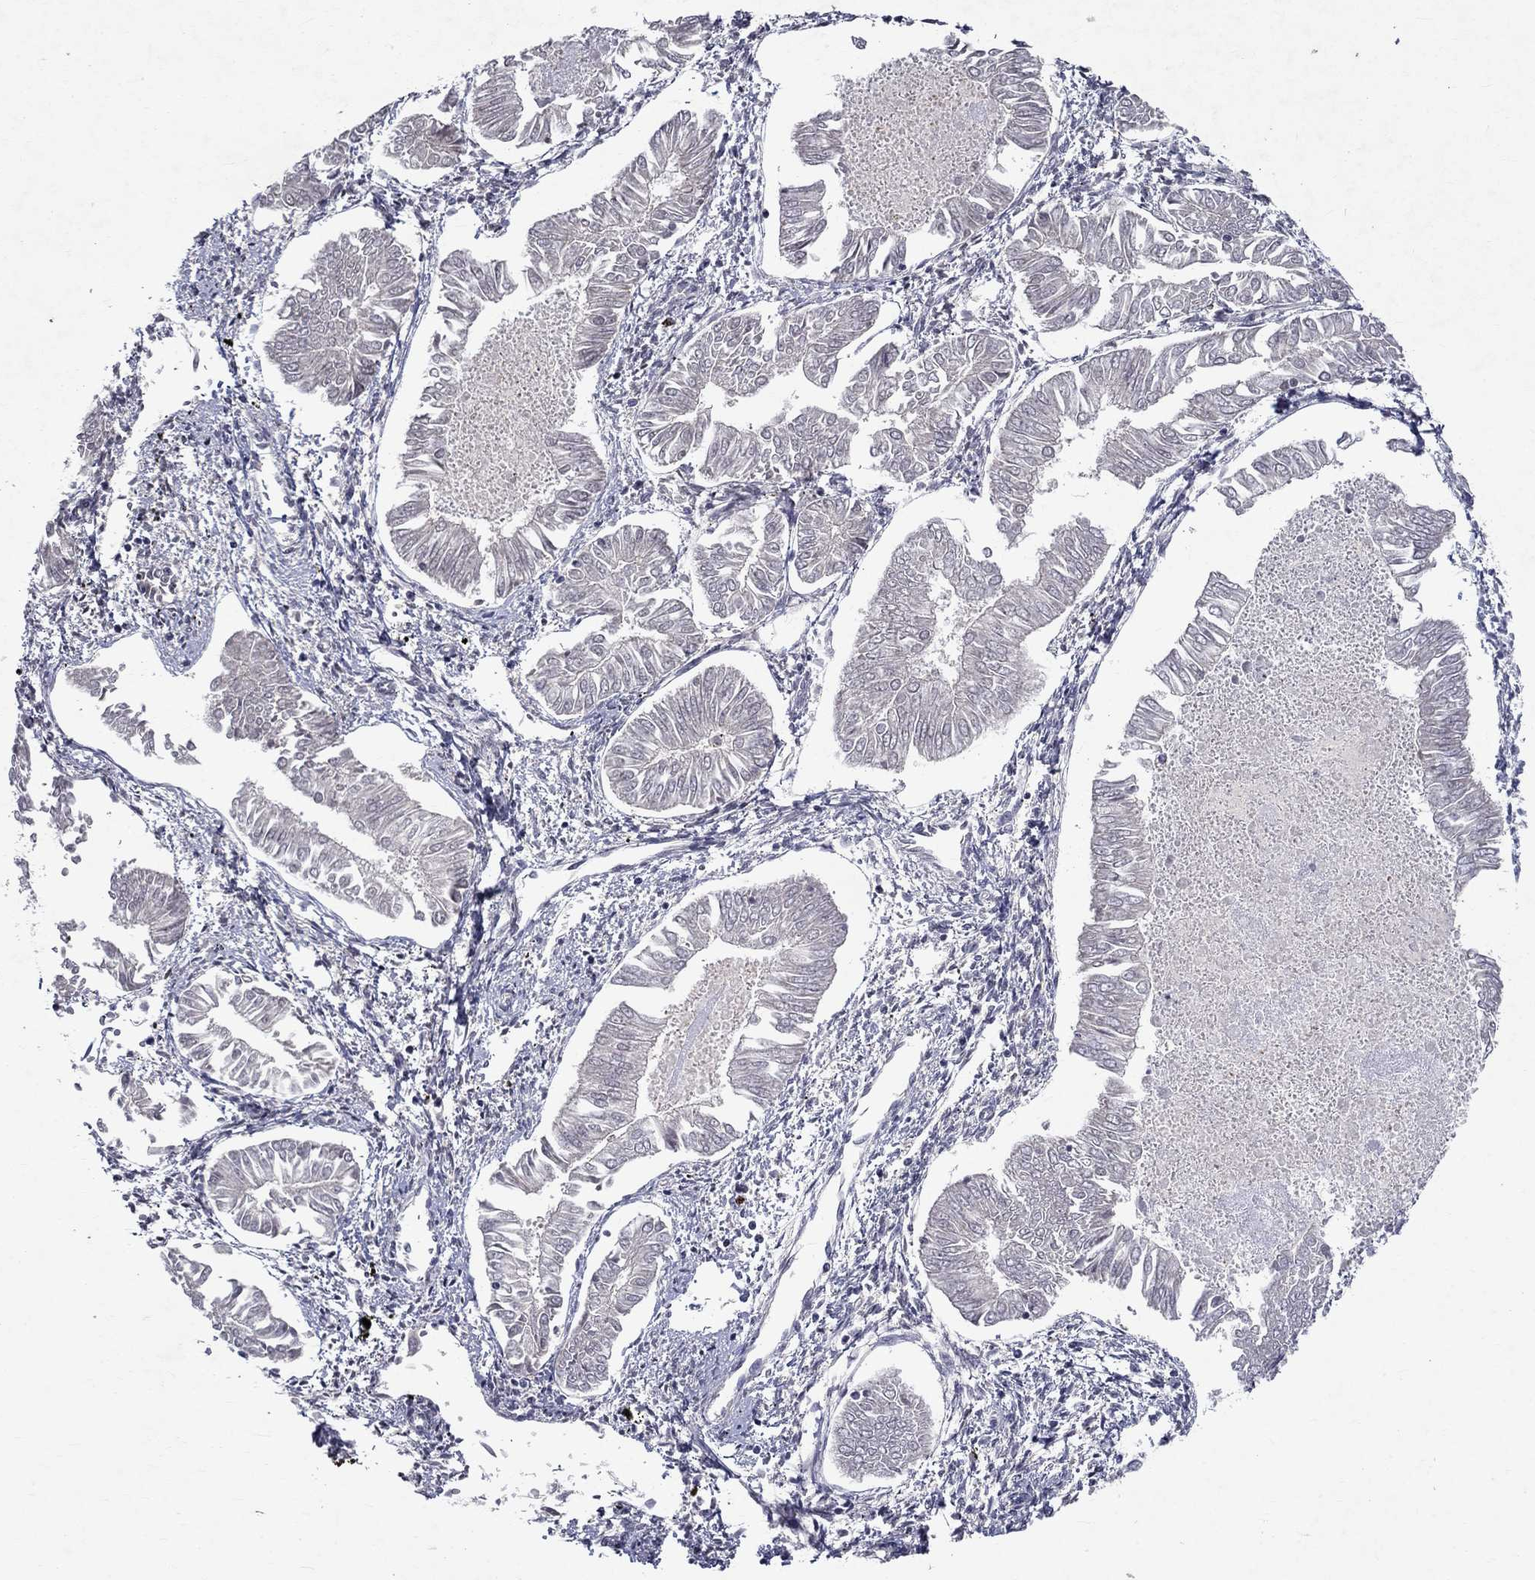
{"staining": {"intensity": "negative", "quantity": "none", "location": "none"}, "tissue": "endometrial cancer", "cell_type": "Tumor cells", "image_type": "cancer", "snomed": [{"axis": "morphology", "description": "Adenocarcinoma, NOS"}, {"axis": "topography", "description": "Endometrium"}], "caption": "Immunohistochemistry (IHC) image of endometrial adenocarcinoma stained for a protein (brown), which shows no positivity in tumor cells. (Immunohistochemistry (IHC), brightfield microscopy, high magnification).", "gene": "SLC4A10", "patient": {"sex": "female", "age": 53}}